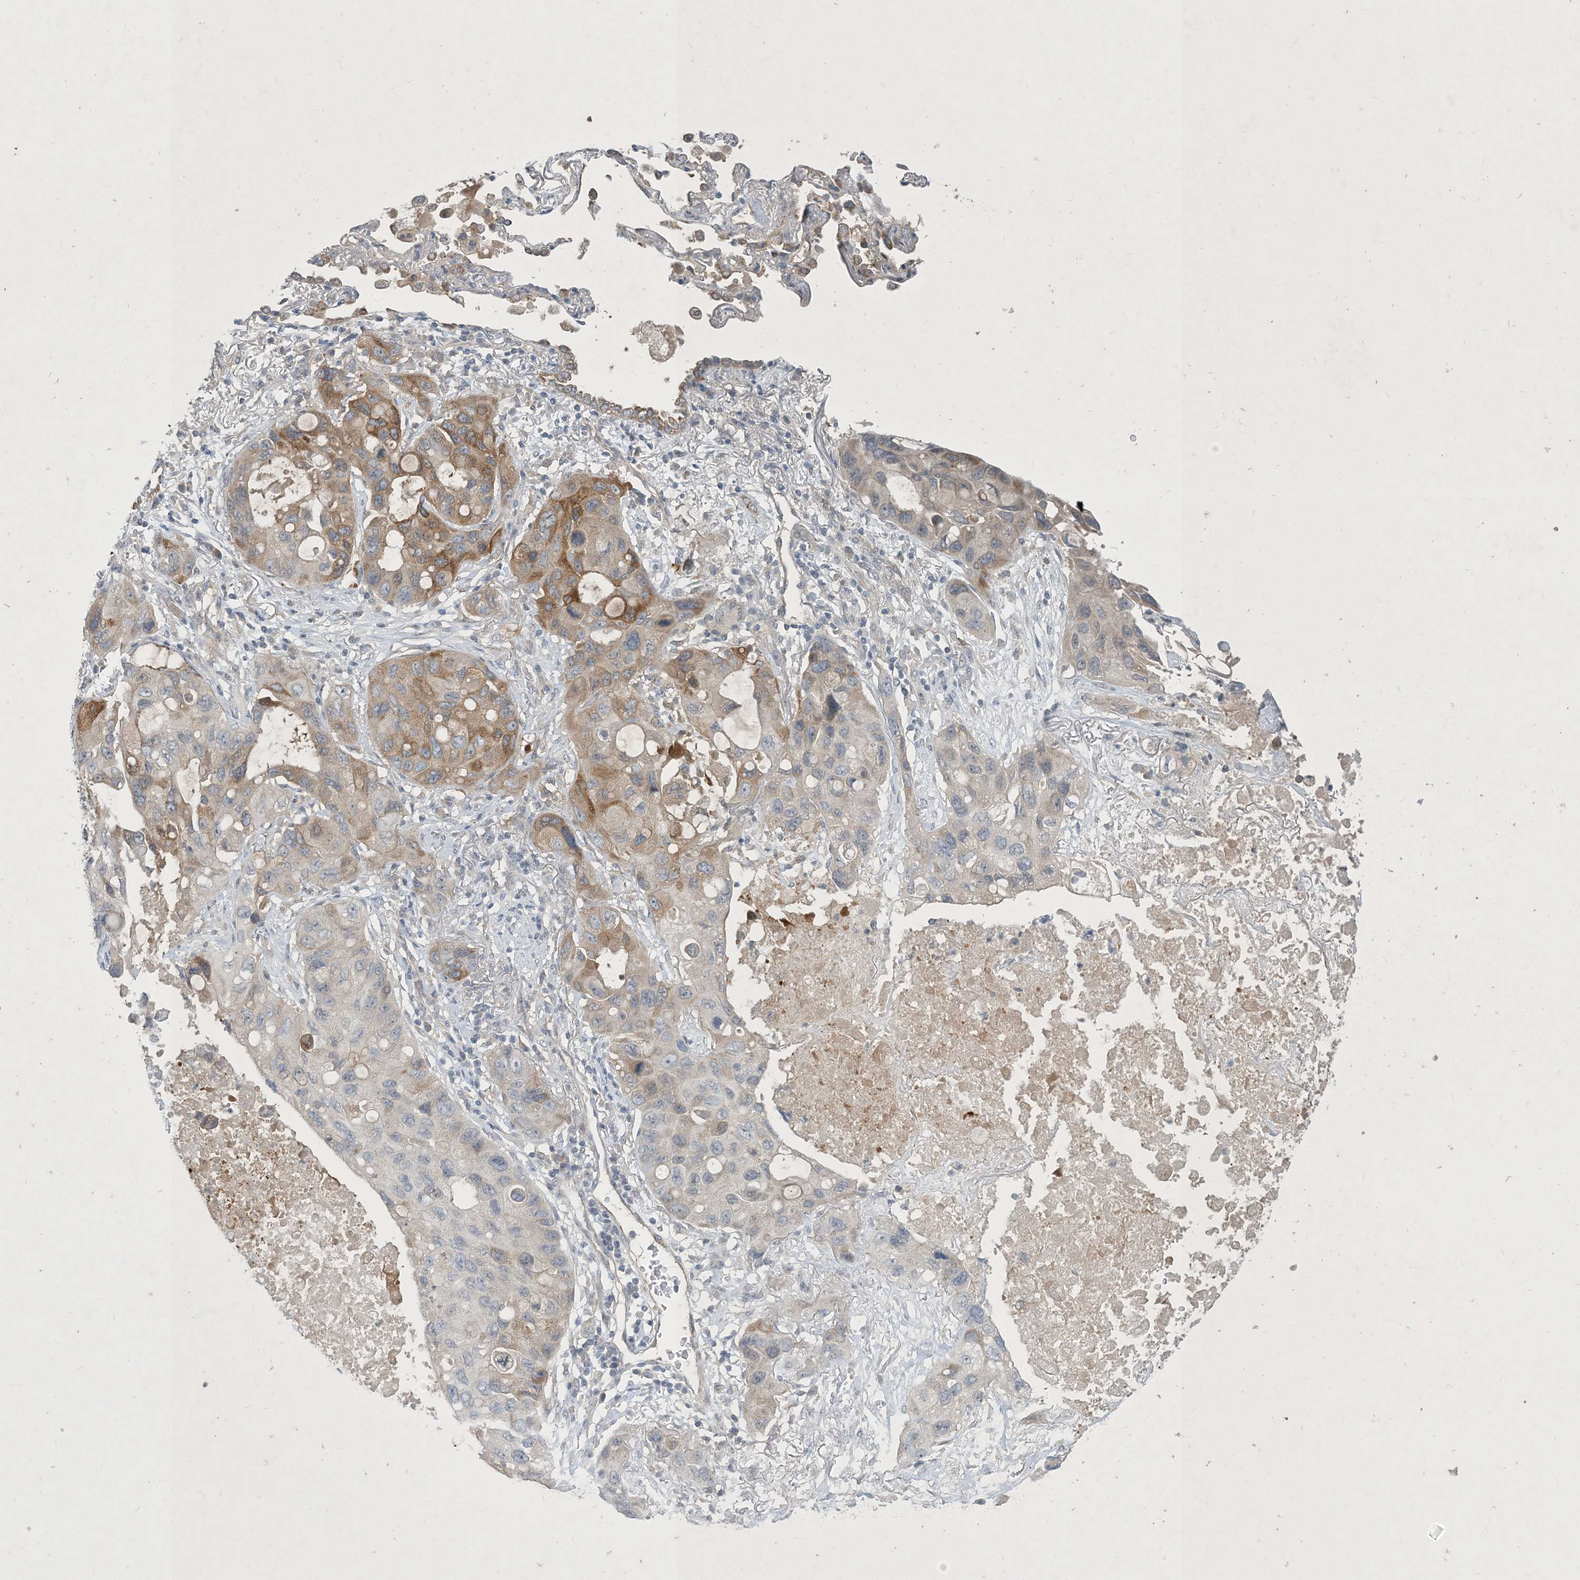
{"staining": {"intensity": "moderate", "quantity": "<25%", "location": "cytoplasmic/membranous"}, "tissue": "lung cancer", "cell_type": "Tumor cells", "image_type": "cancer", "snomed": [{"axis": "morphology", "description": "Squamous cell carcinoma, NOS"}, {"axis": "topography", "description": "Lung"}], "caption": "Protein expression analysis of lung squamous cell carcinoma exhibits moderate cytoplasmic/membranous positivity in approximately <25% of tumor cells.", "gene": "CDS1", "patient": {"sex": "female", "age": 73}}